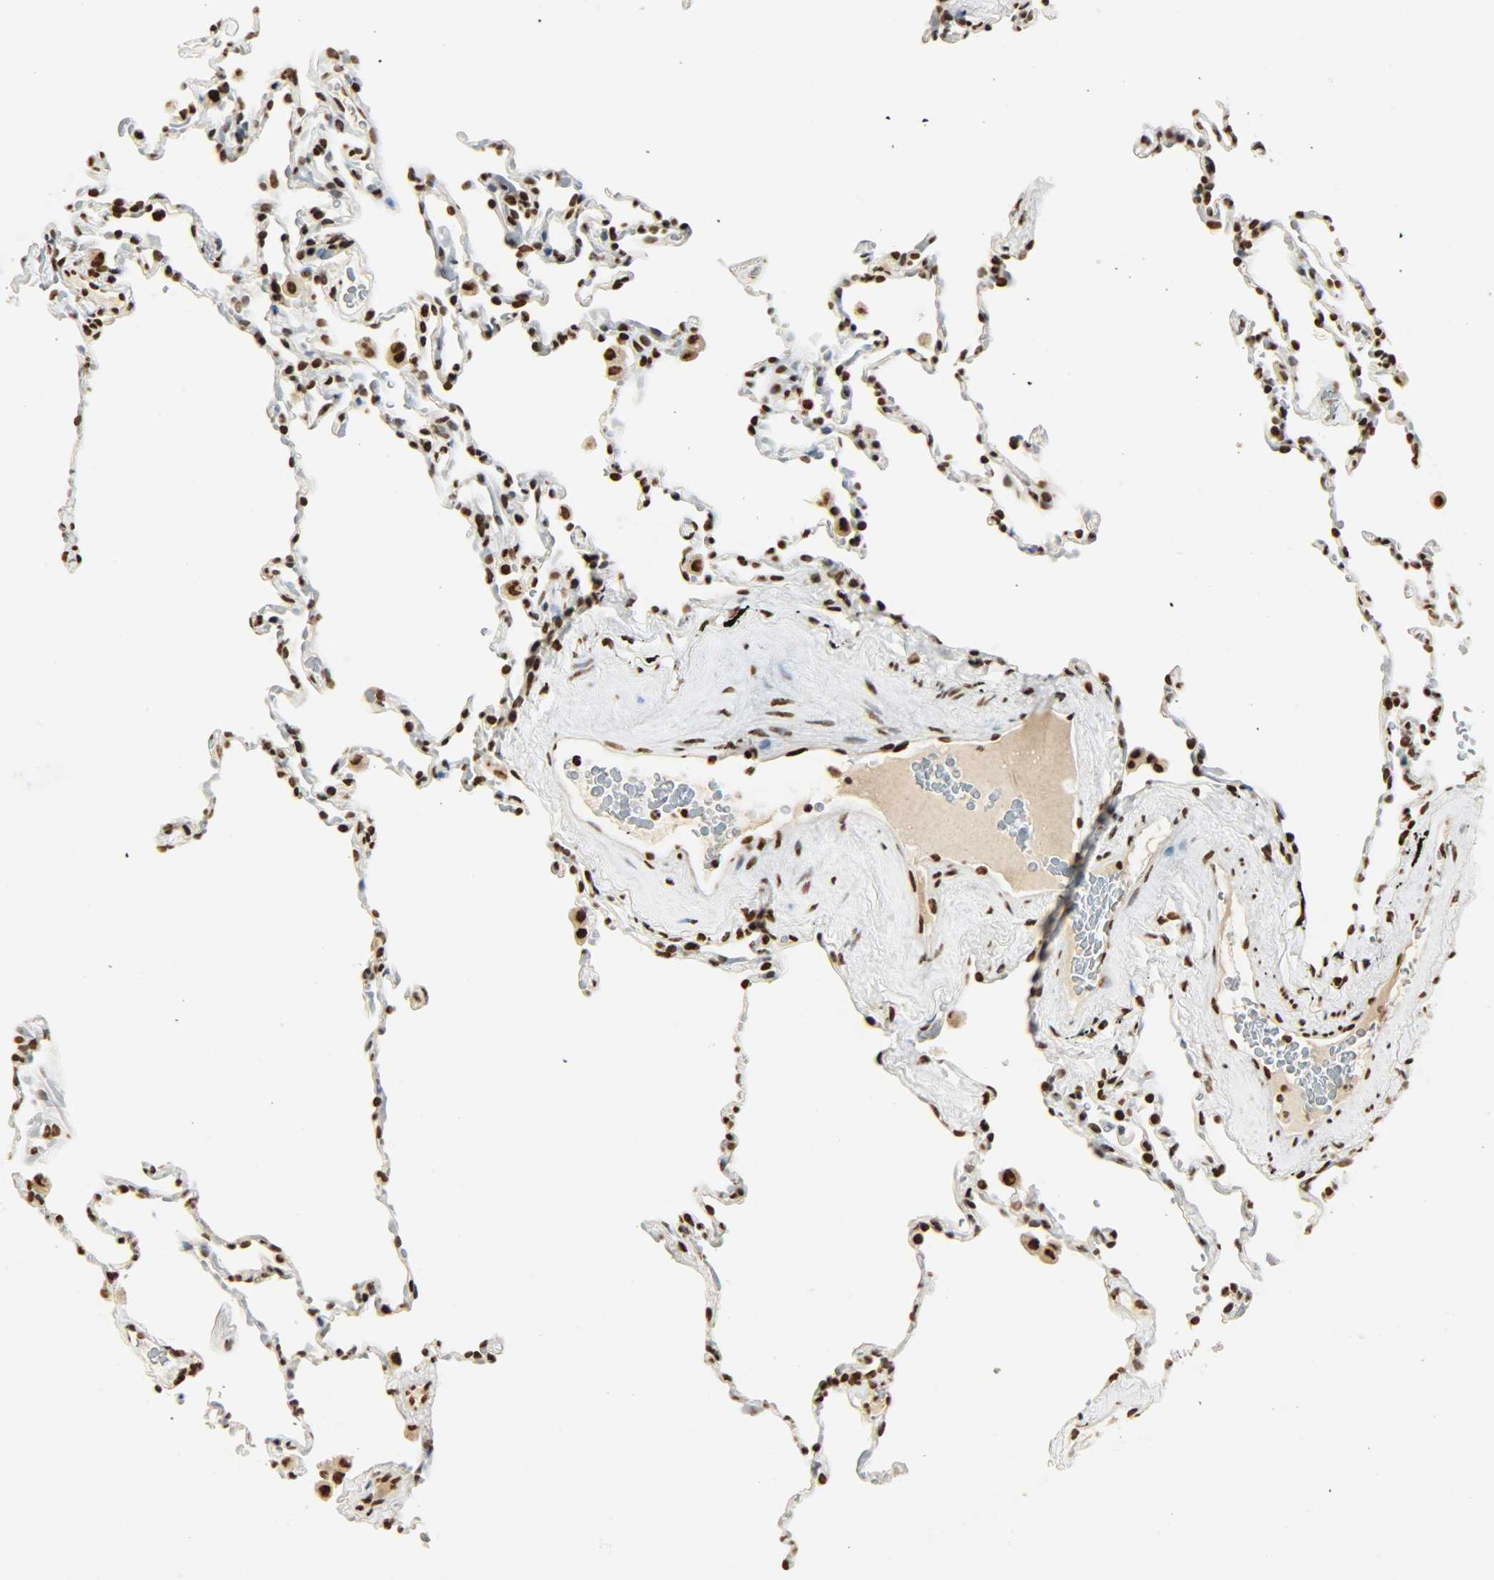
{"staining": {"intensity": "strong", "quantity": ">75%", "location": "nuclear"}, "tissue": "lung", "cell_type": "Alveolar cells", "image_type": "normal", "snomed": [{"axis": "morphology", "description": "Normal tissue, NOS"}, {"axis": "morphology", "description": "Soft tissue tumor metastatic"}, {"axis": "topography", "description": "Lung"}], "caption": "This is an image of immunohistochemistry staining of normal lung, which shows strong staining in the nuclear of alveolar cells.", "gene": "KHDRBS1", "patient": {"sex": "male", "age": 59}}